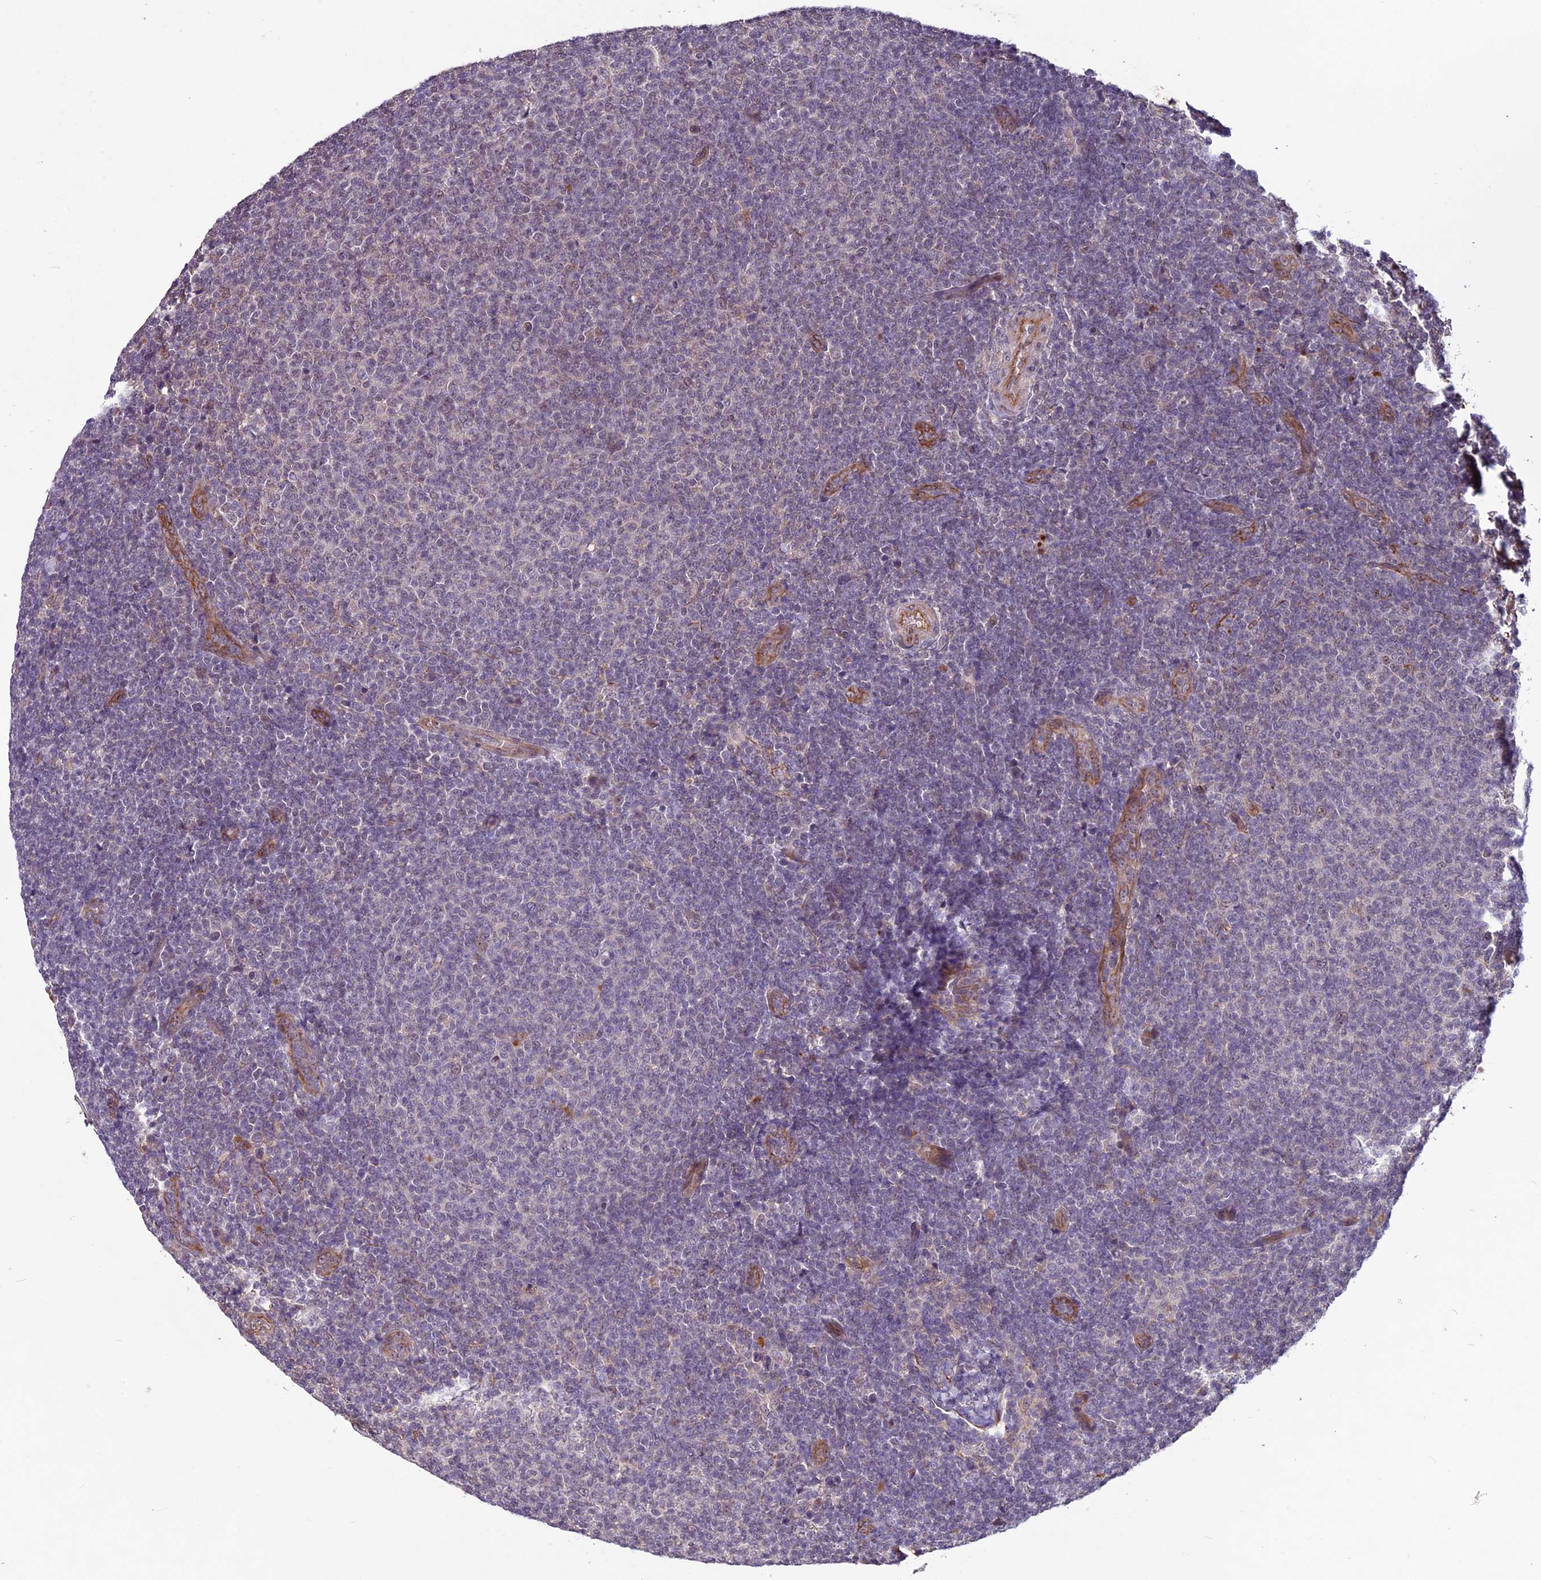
{"staining": {"intensity": "negative", "quantity": "none", "location": "none"}, "tissue": "lymphoma", "cell_type": "Tumor cells", "image_type": "cancer", "snomed": [{"axis": "morphology", "description": "Malignant lymphoma, non-Hodgkin's type, Low grade"}, {"axis": "topography", "description": "Lymph node"}], "caption": "An immunohistochemistry micrograph of lymphoma is shown. There is no staining in tumor cells of lymphoma.", "gene": "C3orf70", "patient": {"sex": "male", "age": 66}}